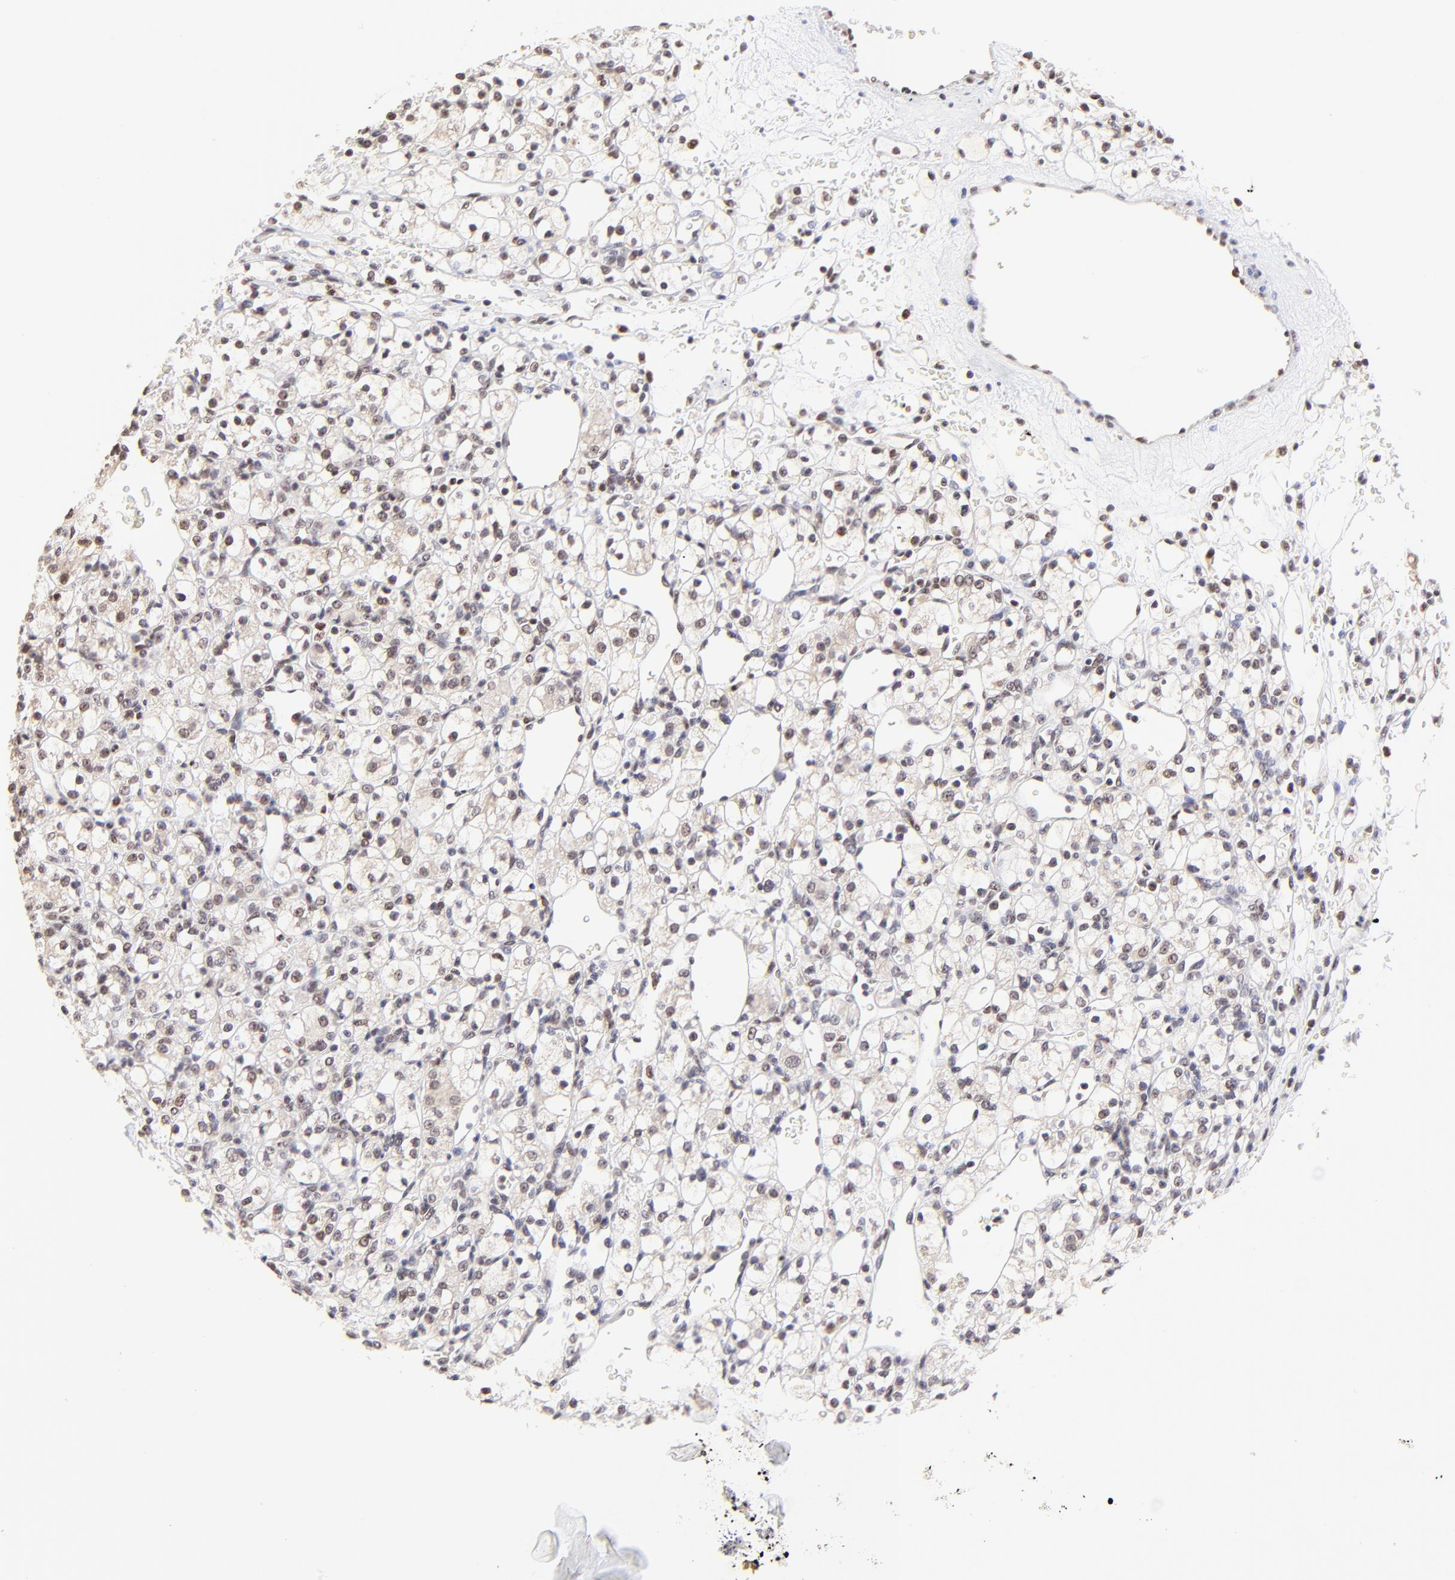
{"staining": {"intensity": "weak", "quantity": "25%-75%", "location": "nuclear"}, "tissue": "renal cancer", "cell_type": "Tumor cells", "image_type": "cancer", "snomed": [{"axis": "morphology", "description": "Adenocarcinoma, NOS"}, {"axis": "topography", "description": "Kidney"}], "caption": "A photomicrograph of human renal cancer (adenocarcinoma) stained for a protein displays weak nuclear brown staining in tumor cells.", "gene": "ZNF670", "patient": {"sex": "female", "age": 62}}